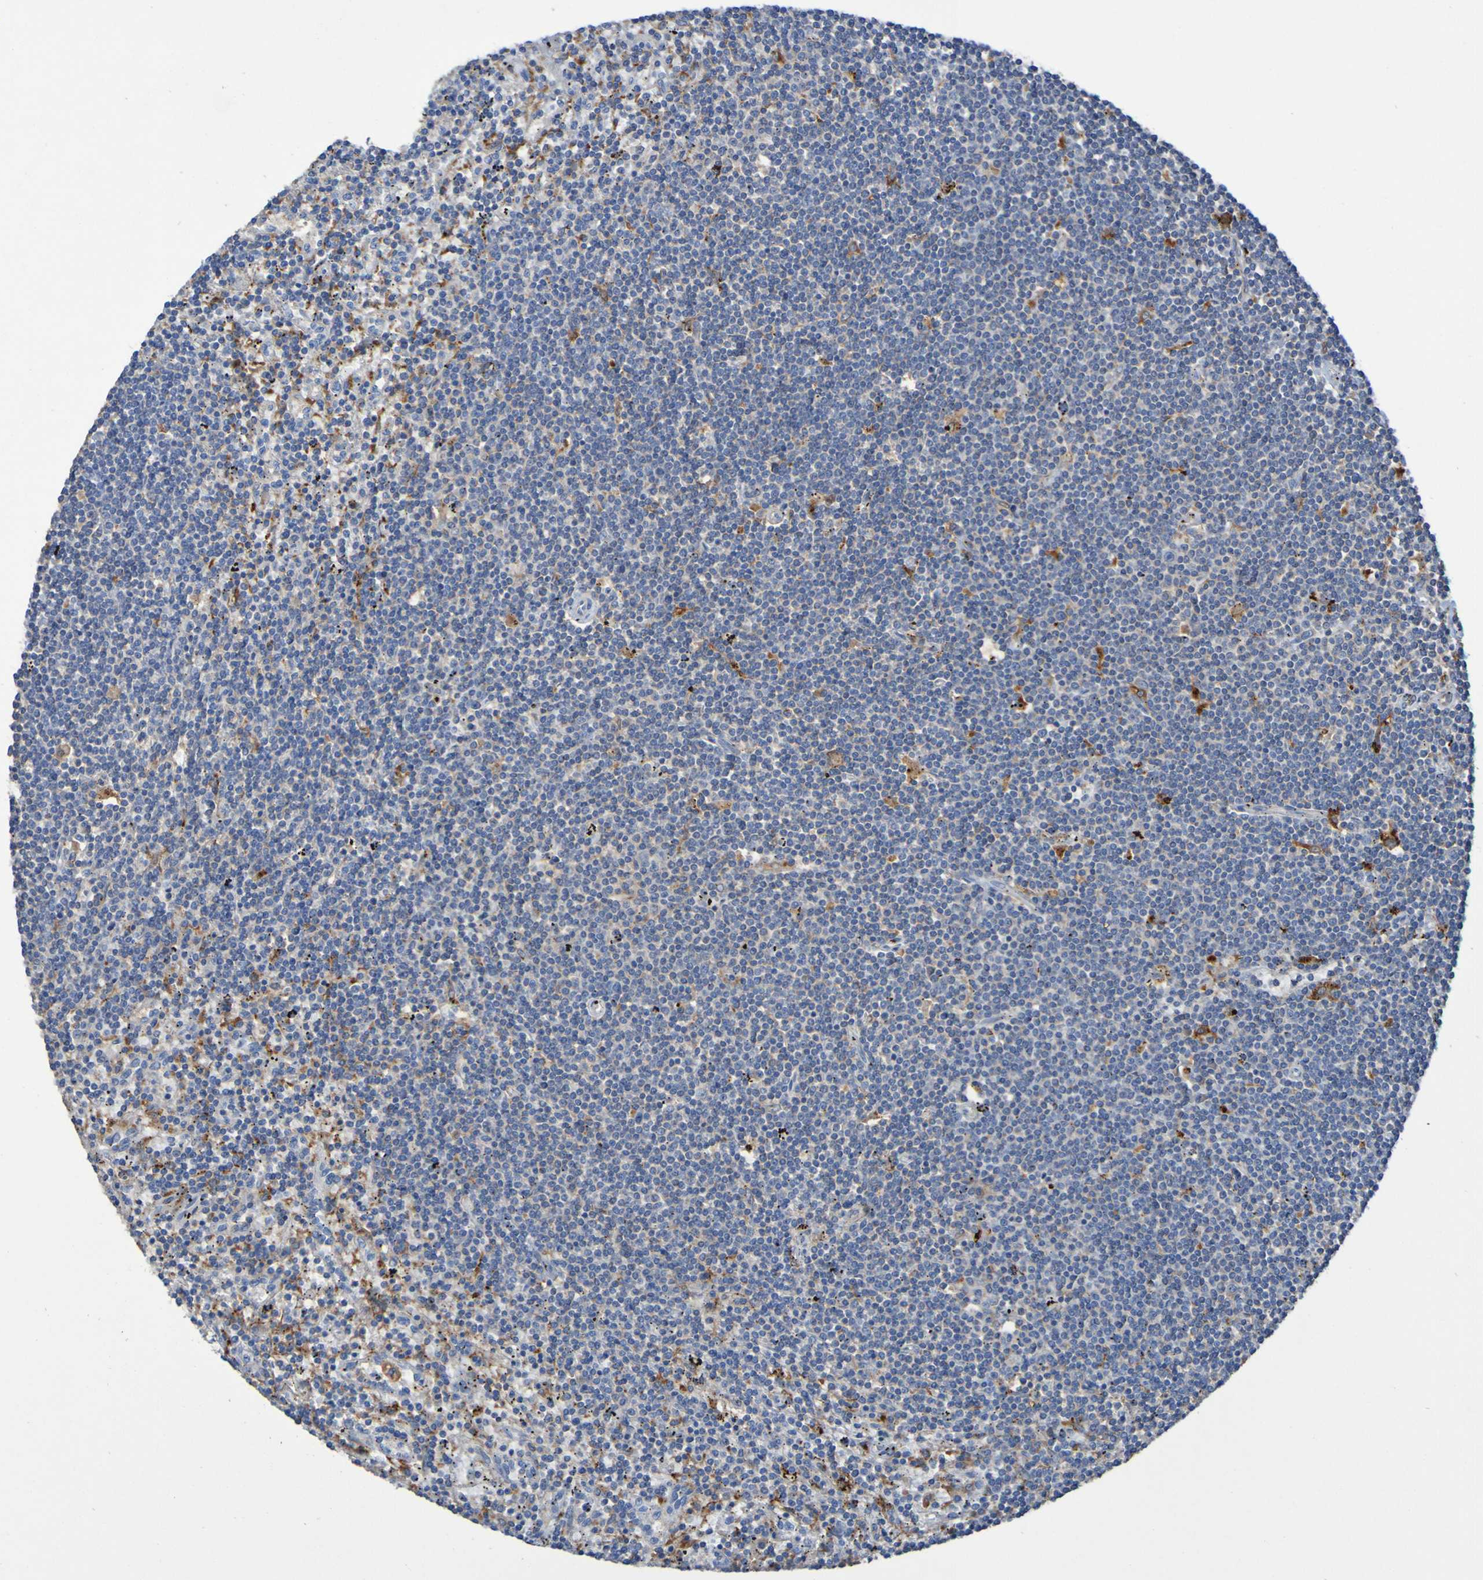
{"staining": {"intensity": "moderate", "quantity": "<25%", "location": "cytoplasmic/membranous"}, "tissue": "lymphoma", "cell_type": "Tumor cells", "image_type": "cancer", "snomed": [{"axis": "morphology", "description": "Malignant lymphoma, non-Hodgkin's type, Low grade"}, {"axis": "topography", "description": "Spleen"}], "caption": "Protein positivity by immunohistochemistry (IHC) reveals moderate cytoplasmic/membranous staining in approximately <25% of tumor cells in lymphoma.", "gene": "ARHGEF16", "patient": {"sex": "male", "age": 76}}